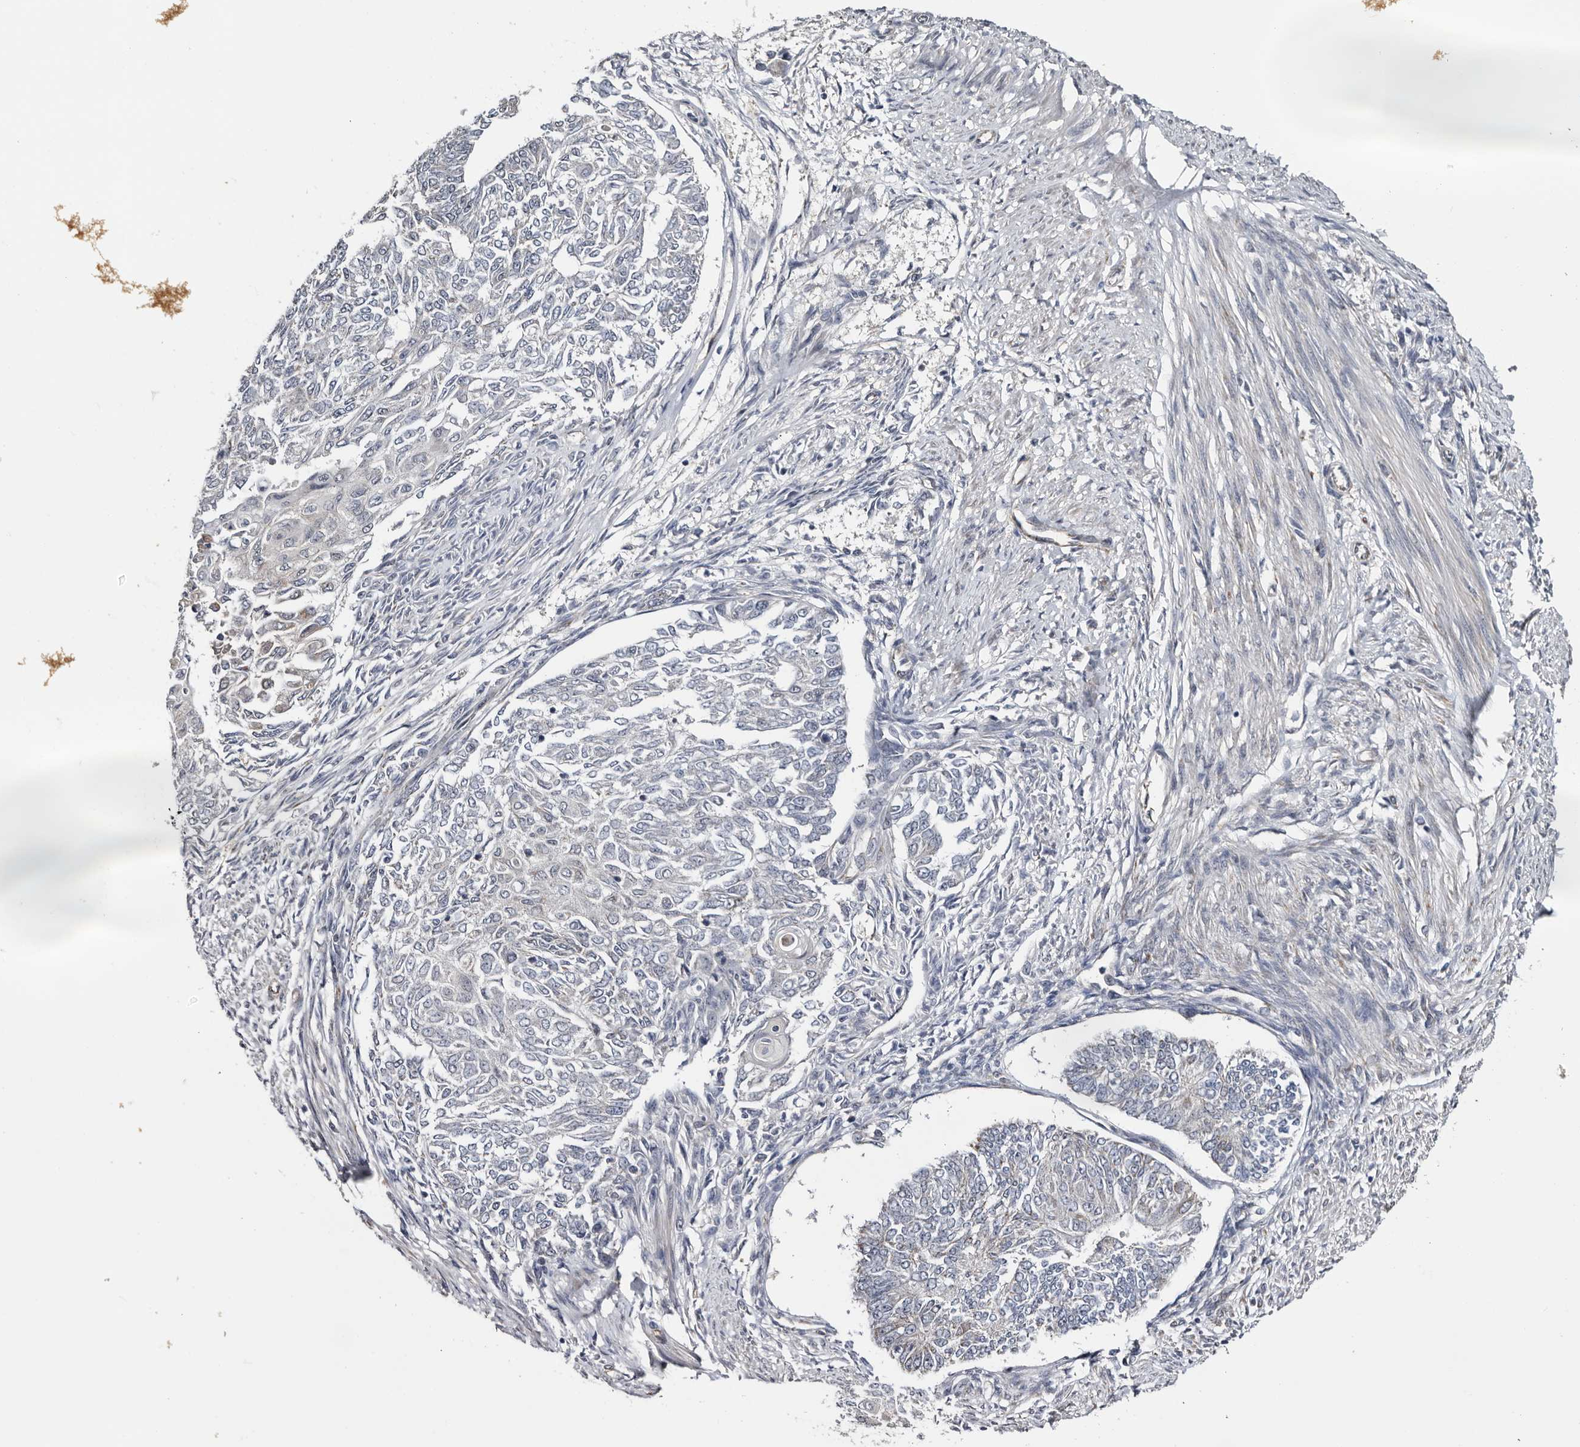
{"staining": {"intensity": "negative", "quantity": "none", "location": "none"}, "tissue": "endometrial cancer", "cell_type": "Tumor cells", "image_type": "cancer", "snomed": [{"axis": "morphology", "description": "Adenocarcinoma, NOS"}, {"axis": "topography", "description": "Endometrium"}], "caption": "Immunohistochemistry histopathology image of endometrial cancer stained for a protein (brown), which exhibits no expression in tumor cells.", "gene": "ARMCX2", "patient": {"sex": "female", "age": 32}}